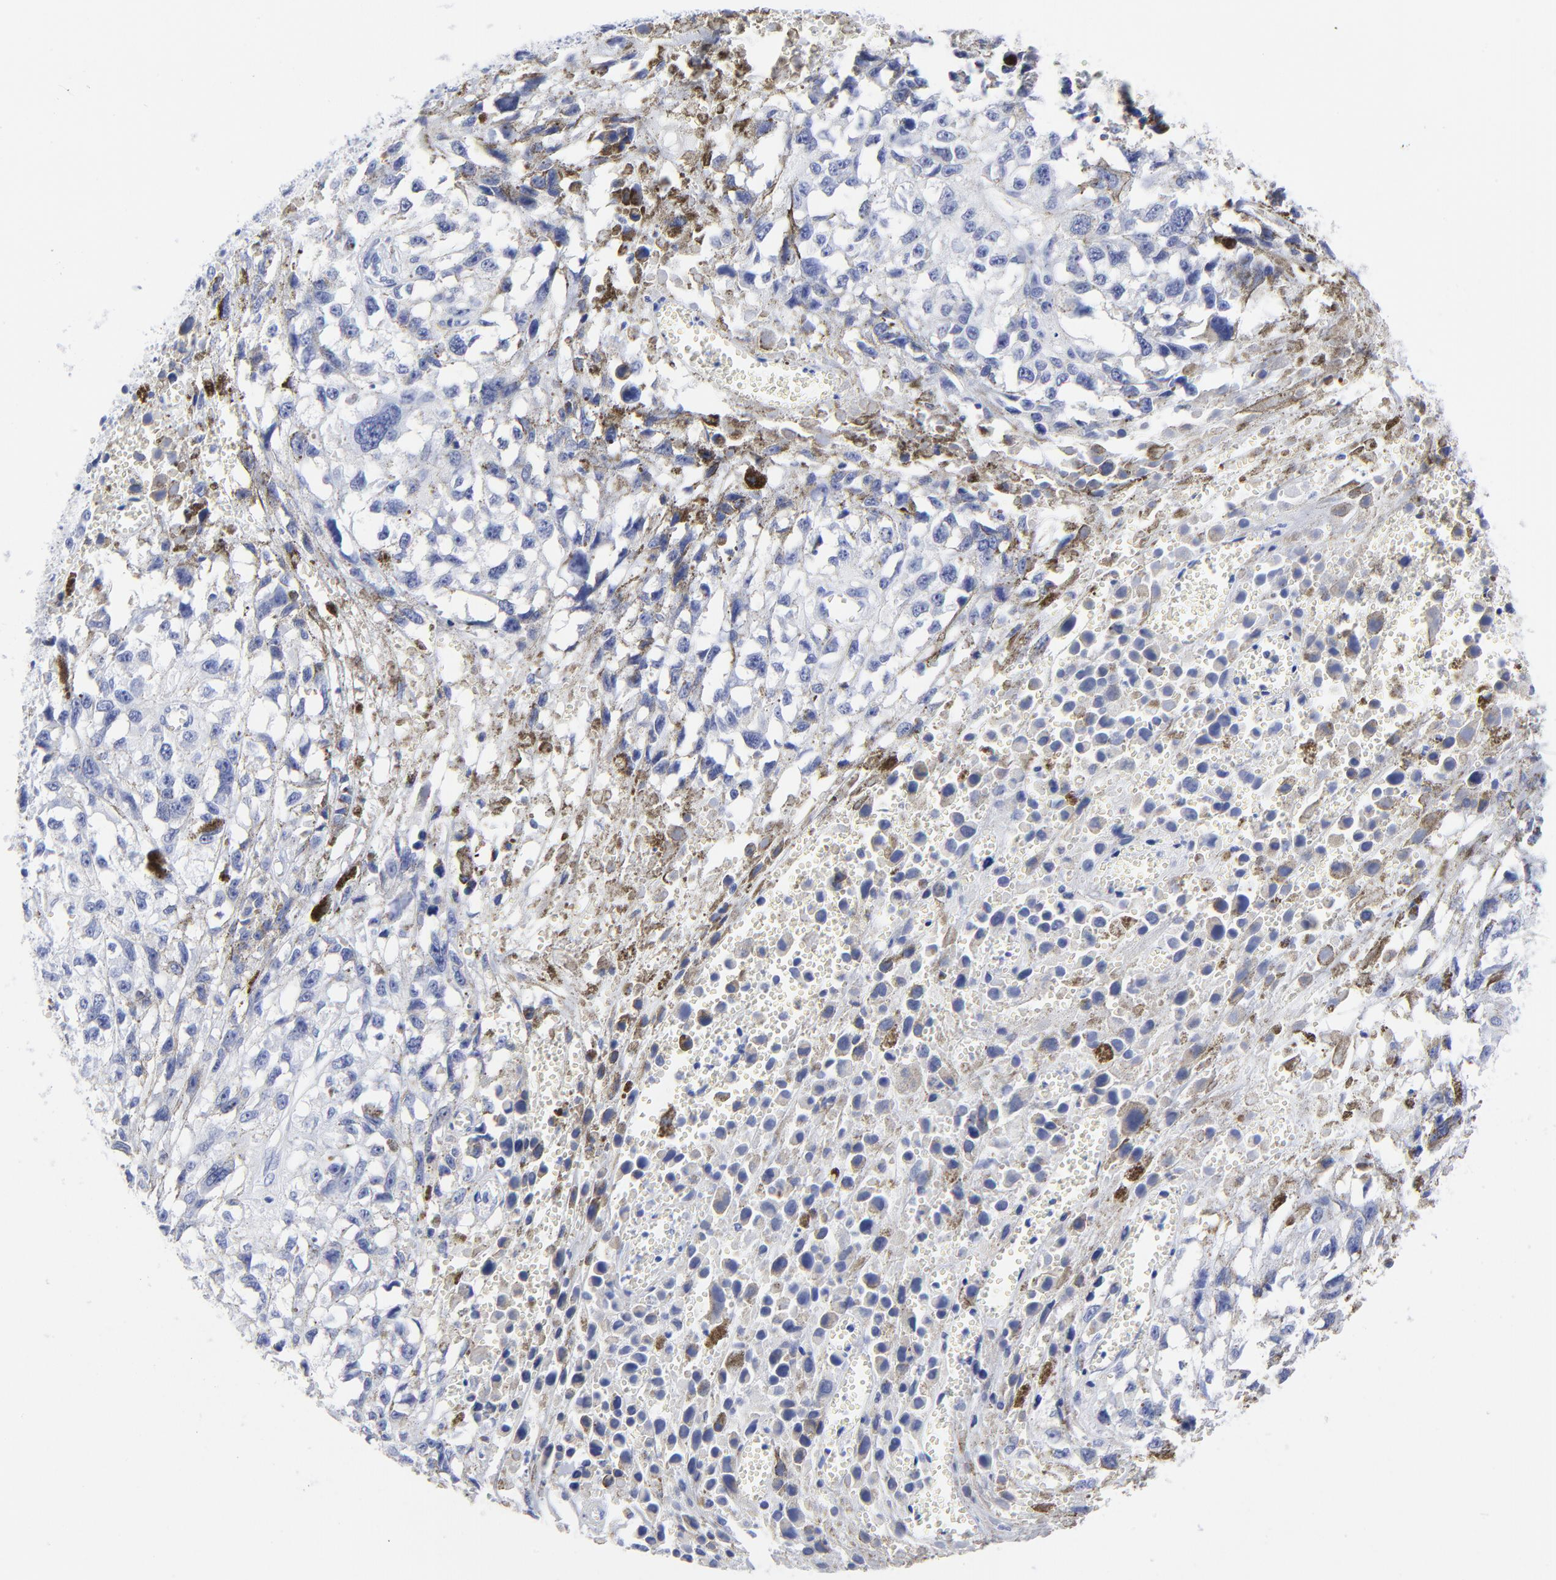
{"staining": {"intensity": "negative", "quantity": "none", "location": "none"}, "tissue": "melanoma", "cell_type": "Tumor cells", "image_type": "cancer", "snomed": [{"axis": "morphology", "description": "Malignant melanoma, Metastatic site"}, {"axis": "topography", "description": "Lymph node"}], "caption": "Malignant melanoma (metastatic site) stained for a protein using immunohistochemistry (IHC) shows no expression tumor cells.", "gene": "DCN", "patient": {"sex": "male", "age": 59}}